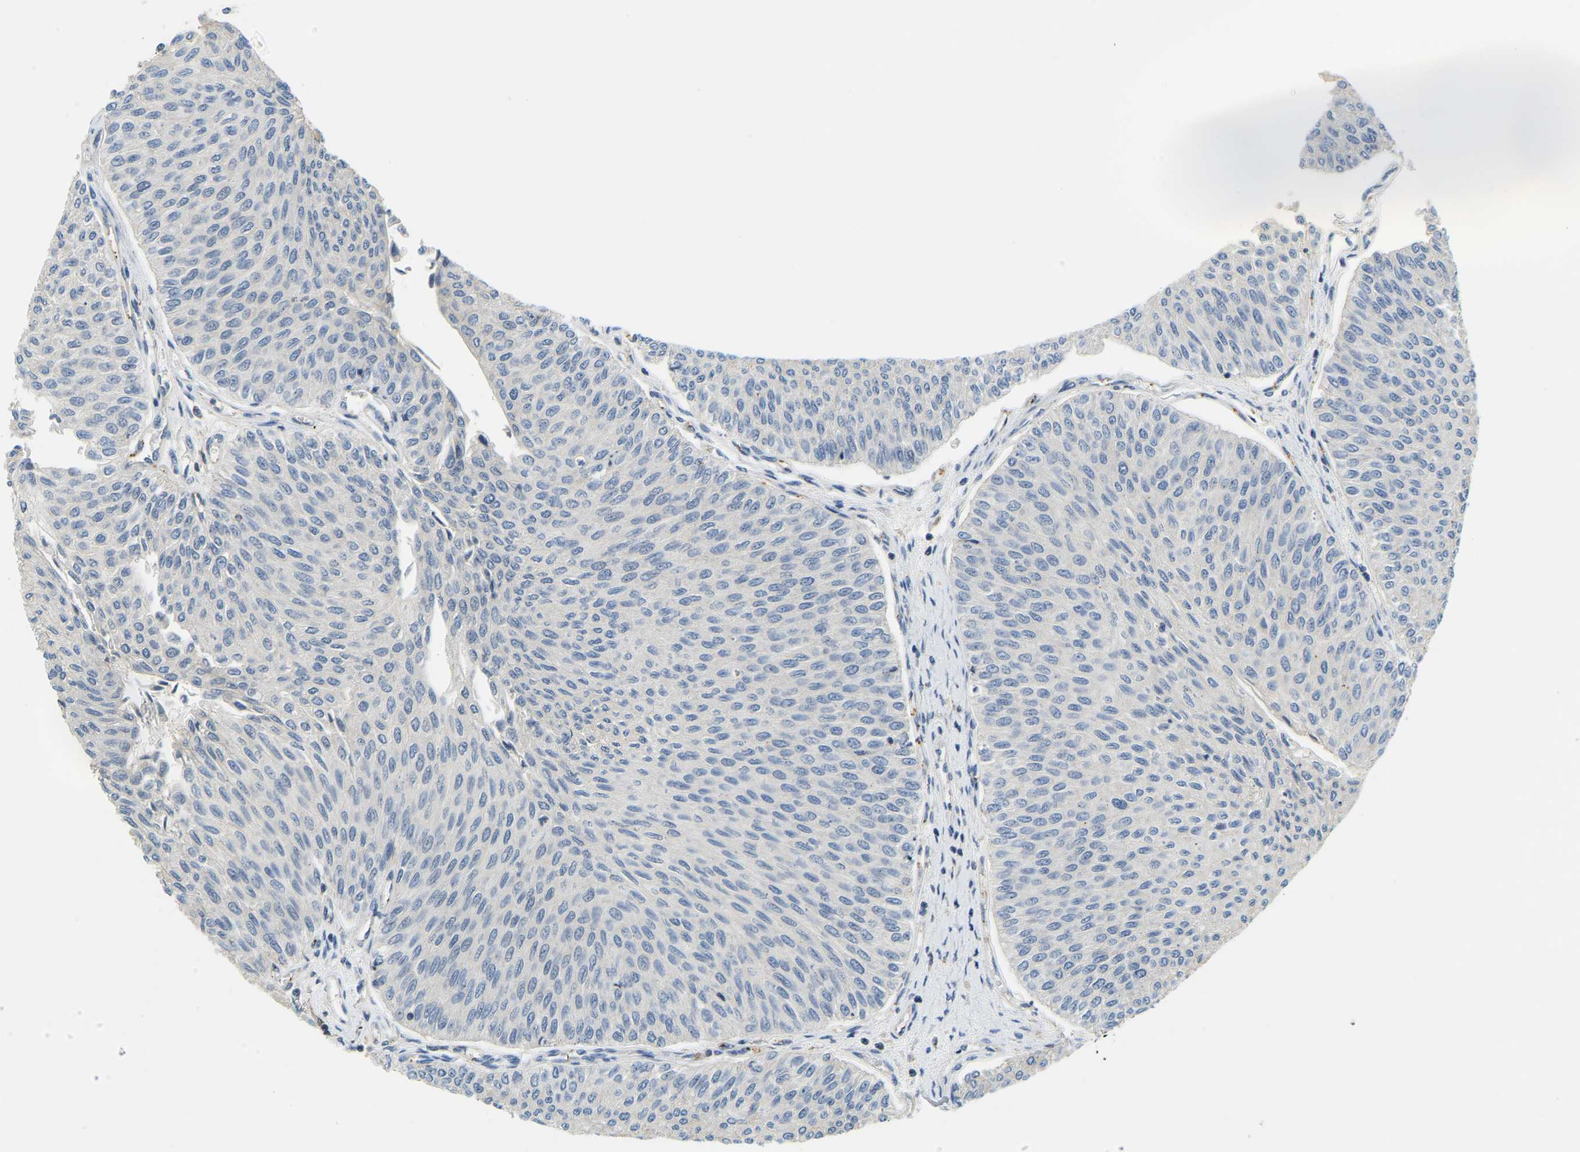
{"staining": {"intensity": "negative", "quantity": "none", "location": "none"}, "tissue": "urothelial cancer", "cell_type": "Tumor cells", "image_type": "cancer", "snomed": [{"axis": "morphology", "description": "Urothelial carcinoma, Low grade"}, {"axis": "topography", "description": "Urinary bladder"}], "caption": "The immunohistochemistry micrograph has no significant expression in tumor cells of low-grade urothelial carcinoma tissue.", "gene": "RRP1", "patient": {"sex": "male", "age": 78}}